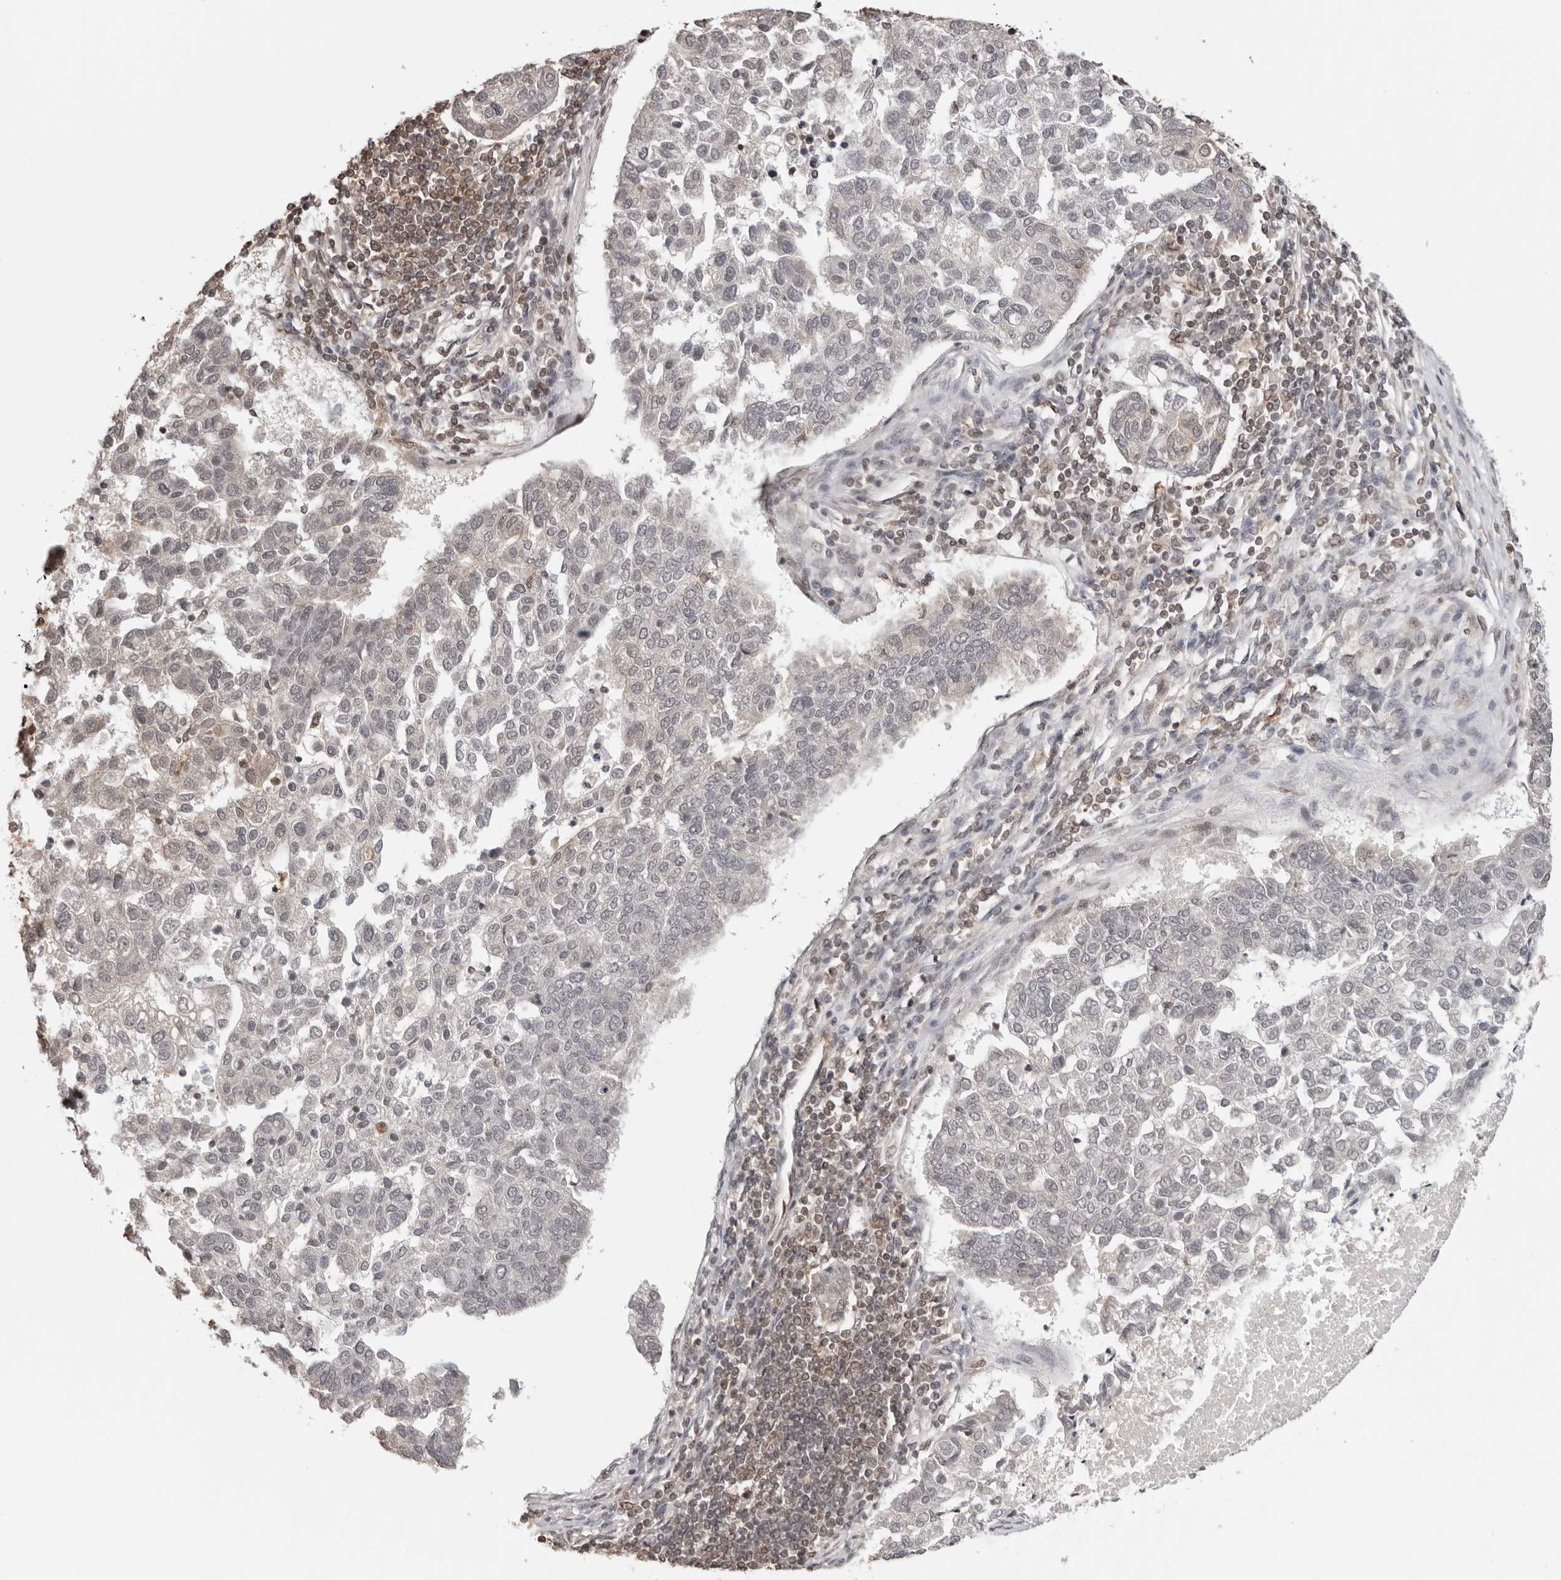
{"staining": {"intensity": "negative", "quantity": "none", "location": "none"}, "tissue": "pancreatic cancer", "cell_type": "Tumor cells", "image_type": "cancer", "snomed": [{"axis": "morphology", "description": "Adenocarcinoma, NOS"}, {"axis": "topography", "description": "Pancreas"}], "caption": "Tumor cells show no significant expression in pancreatic cancer (adenocarcinoma). (IHC, brightfield microscopy, high magnification).", "gene": "SDE2", "patient": {"sex": "female", "age": 61}}